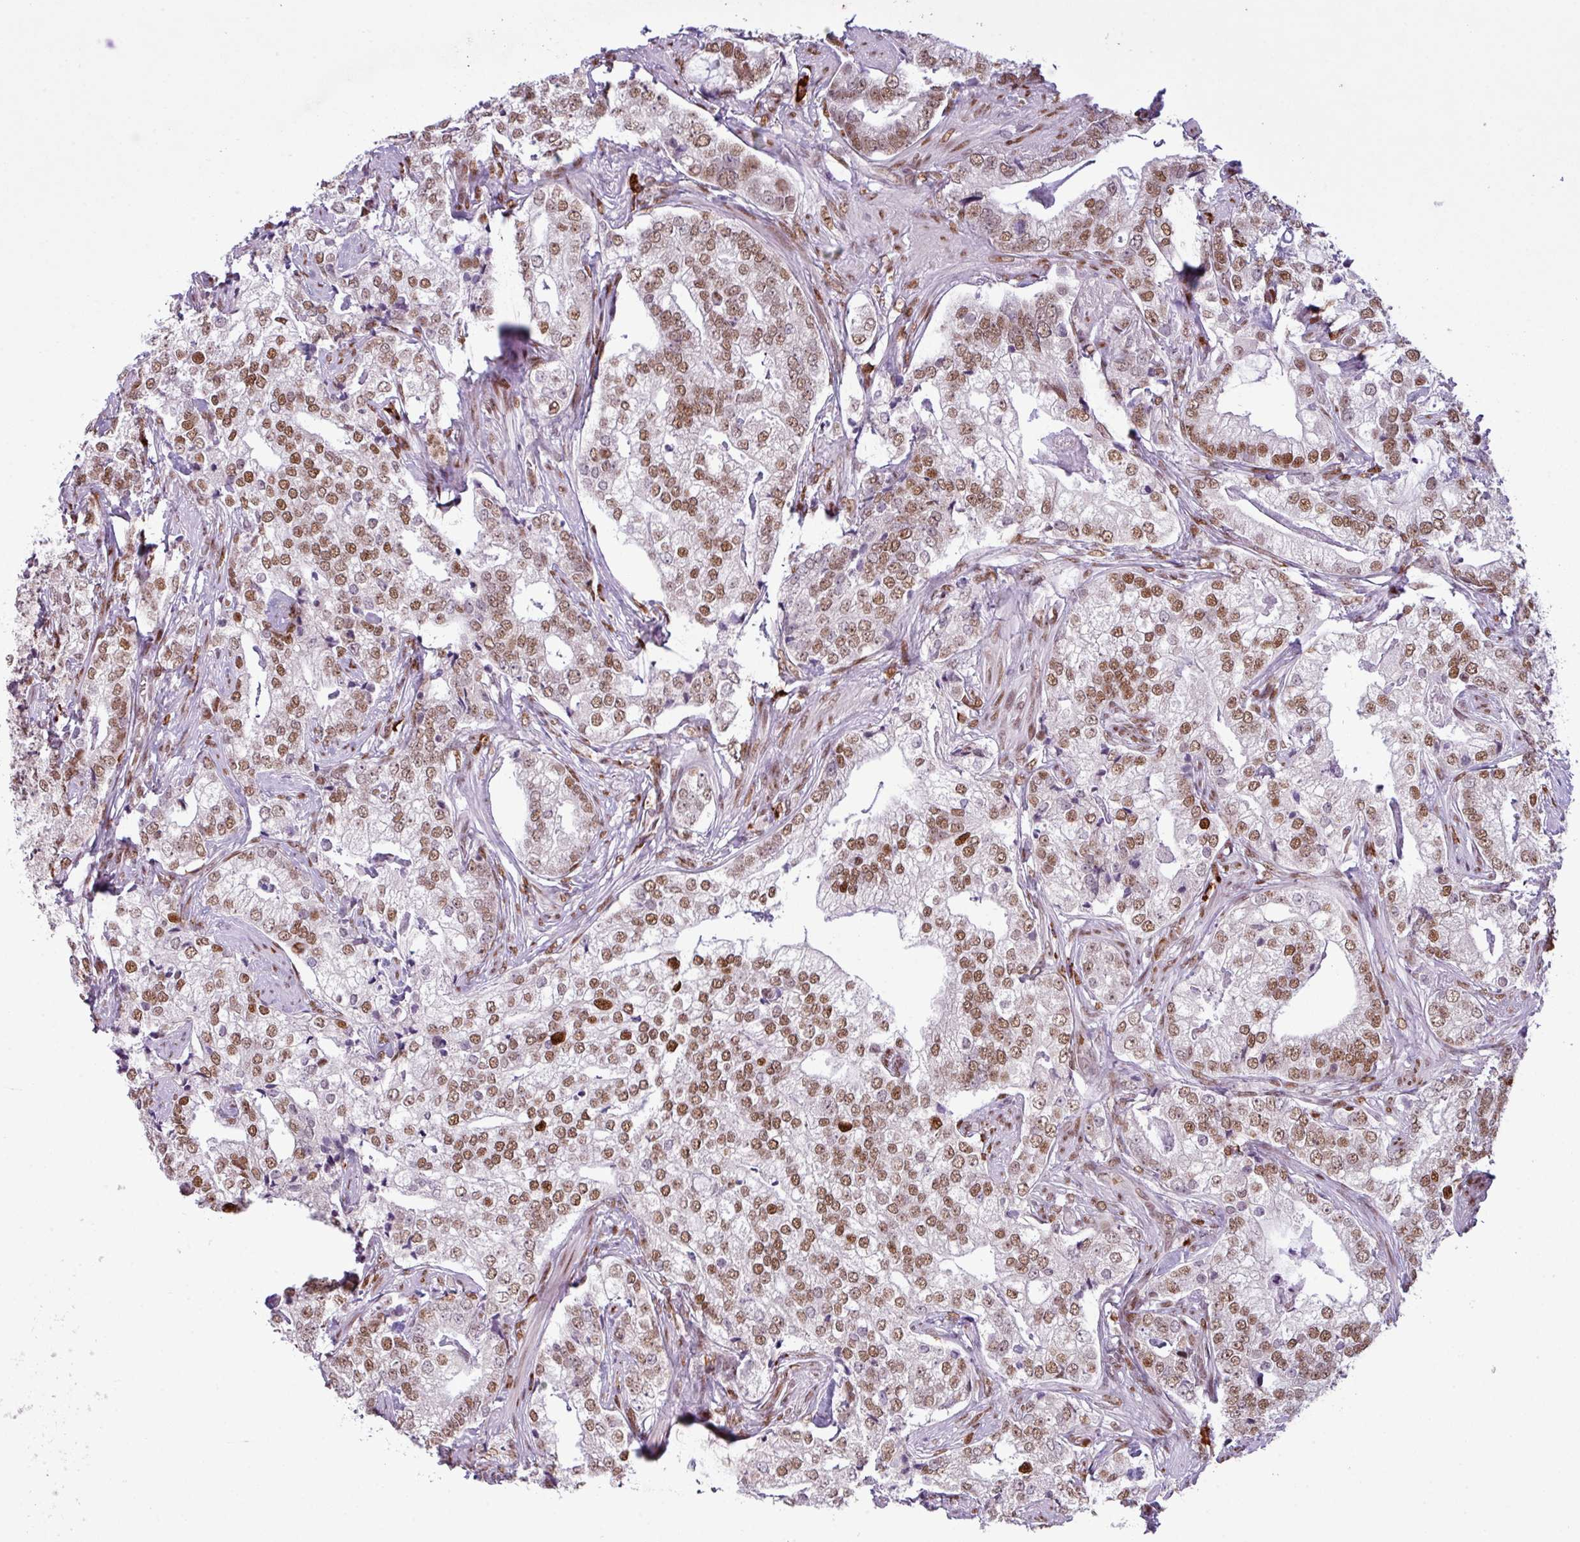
{"staining": {"intensity": "strong", "quantity": ">75%", "location": "nuclear"}, "tissue": "prostate cancer", "cell_type": "Tumor cells", "image_type": "cancer", "snomed": [{"axis": "morphology", "description": "Adenocarcinoma, High grade"}, {"axis": "topography", "description": "Prostate"}], "caption": "Protein positivity by IHC displays strong nuclear expression in about >75% of tumor cells in prostate cancer. (Brightfield microscopy of DAB IHC at high magnification).", "gene": "PRDM5", "patient": {"sex": "male", "age": 69}}